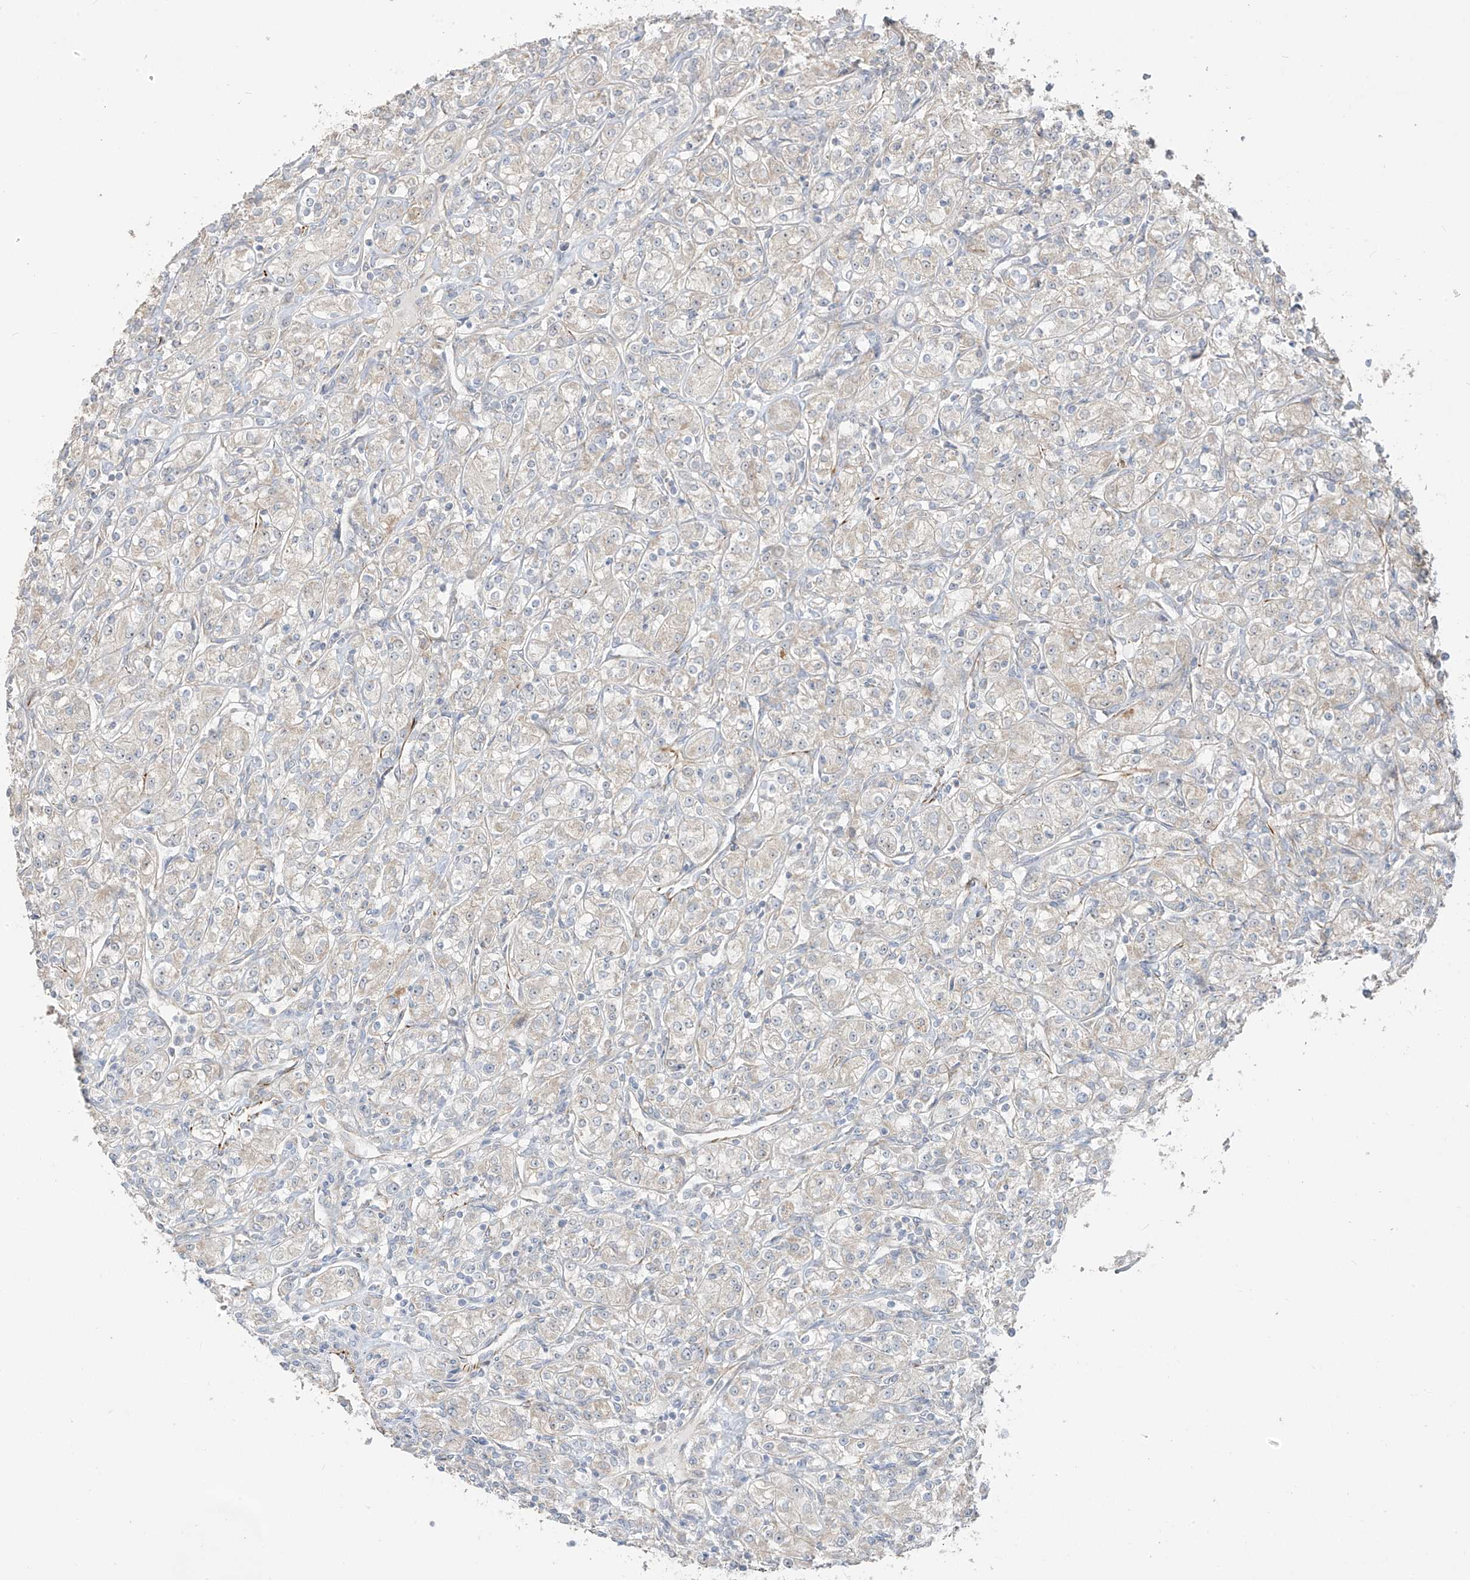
{"staining": {"intensity": "negative", "quantity": "none", "location": "none"}, "tissue": "renal cancer", "cell_type": "Tumor cells", "image_type": "cancer", "snomed": [{"axis": "morphology", "description": "Adenocarcinoma, NOS"}, {"axis": "topography", "description": "Kidney"}], "caption": "Tumor cells are negative for brown protein staining in renal cancer.", "gene": "DCDC2", "patient": {"sex": "male", "age": 77}}